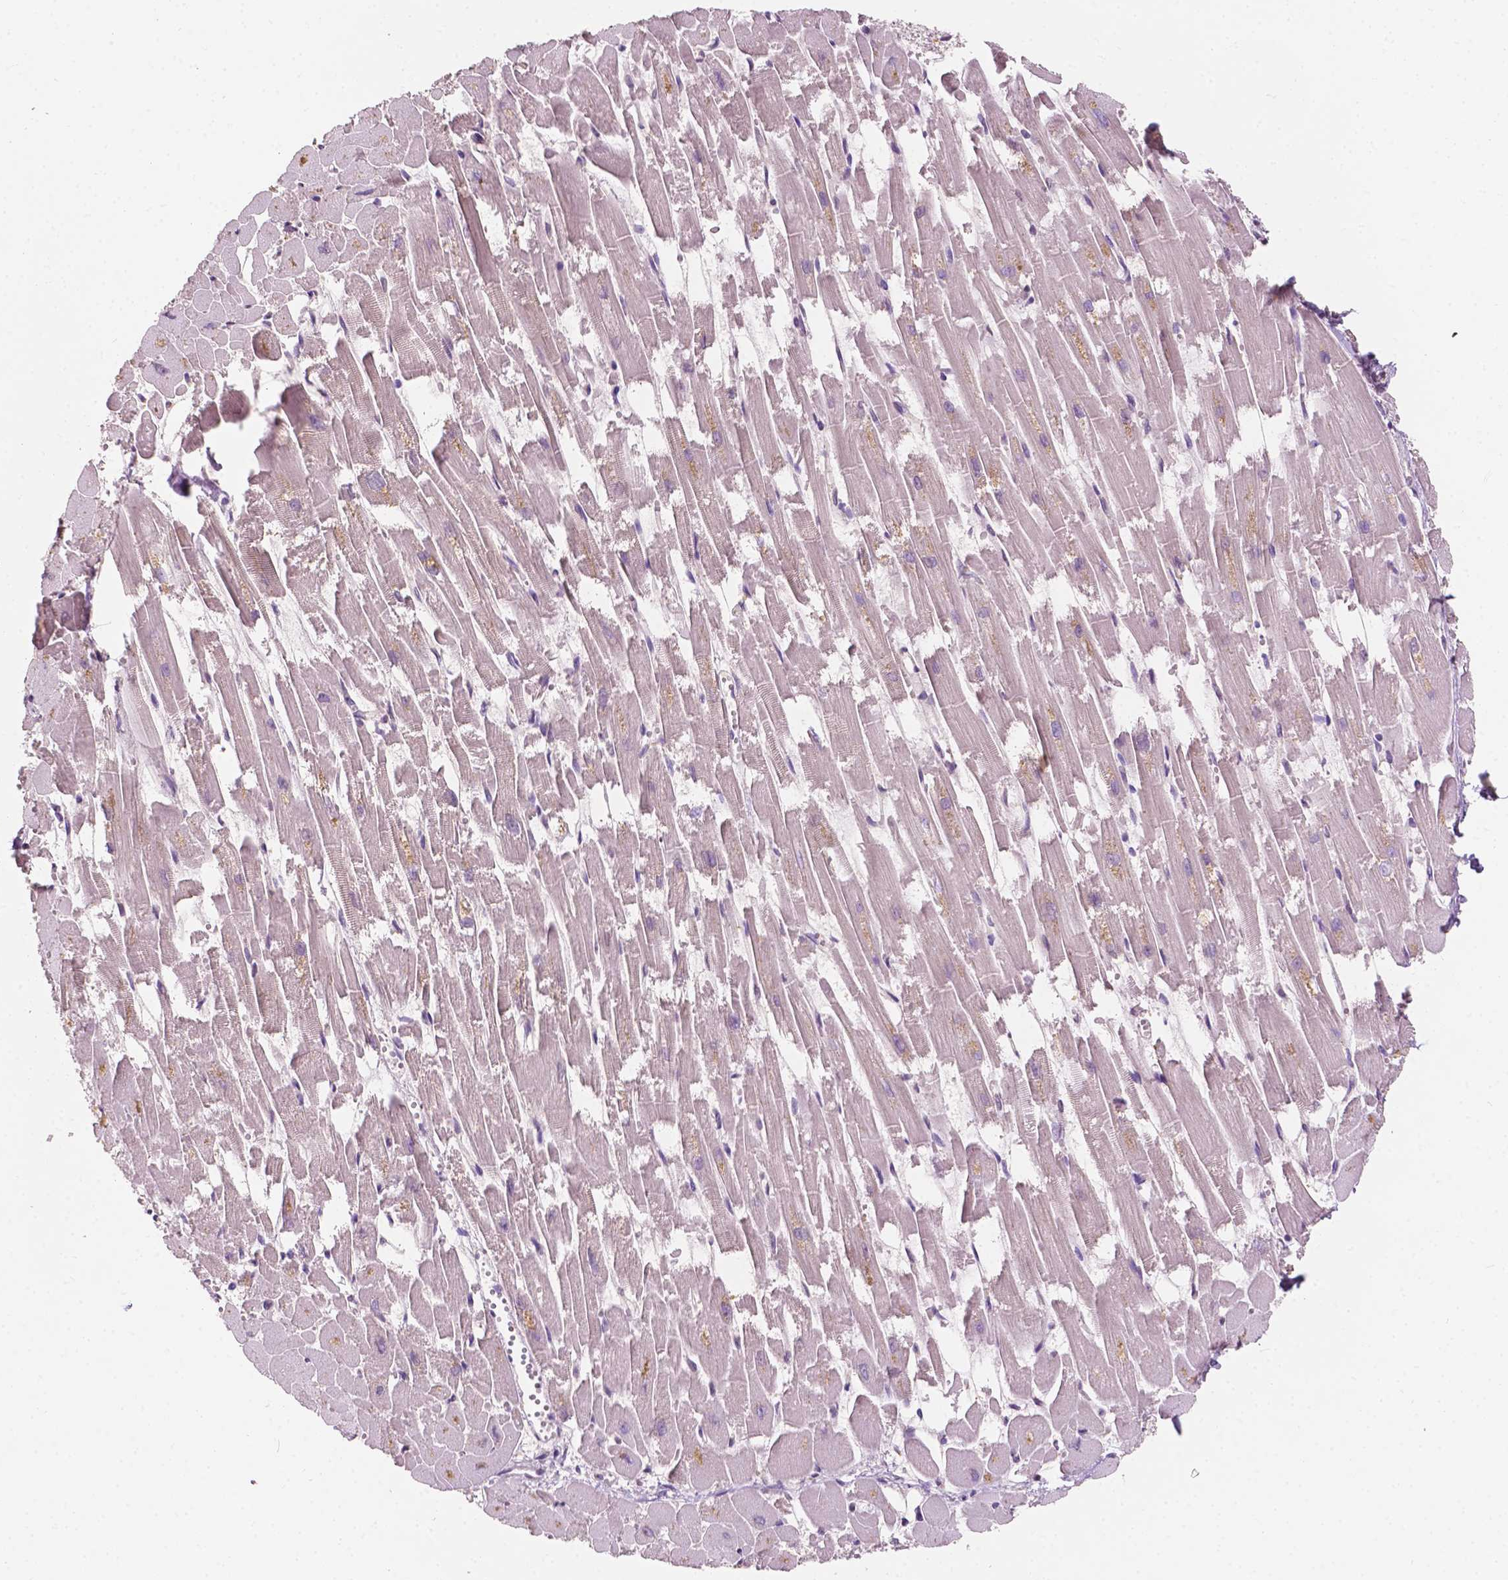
{"staining": {"intensity": "weak", "quantity": "<25%", "location": "cytoplasmic/membranous"}, "tissue": "heart muscle", "cell_type": "Cardiomyocytes", "image_type": "normal", "snomed": [{"axis": "morphology", "description": "Normal tissue, NOS"}, {"axis": "topography", "description": "Heart"}], "caption": "Immunohistochemical staining of unremarkable human heart muscle reveals no significant staining in cardiomyocytes. (DAB IHC visualized using brightfield microscopy, high magnification).", "gene": "EBAG9", "patient": {"sex": "female", "age": 52}}